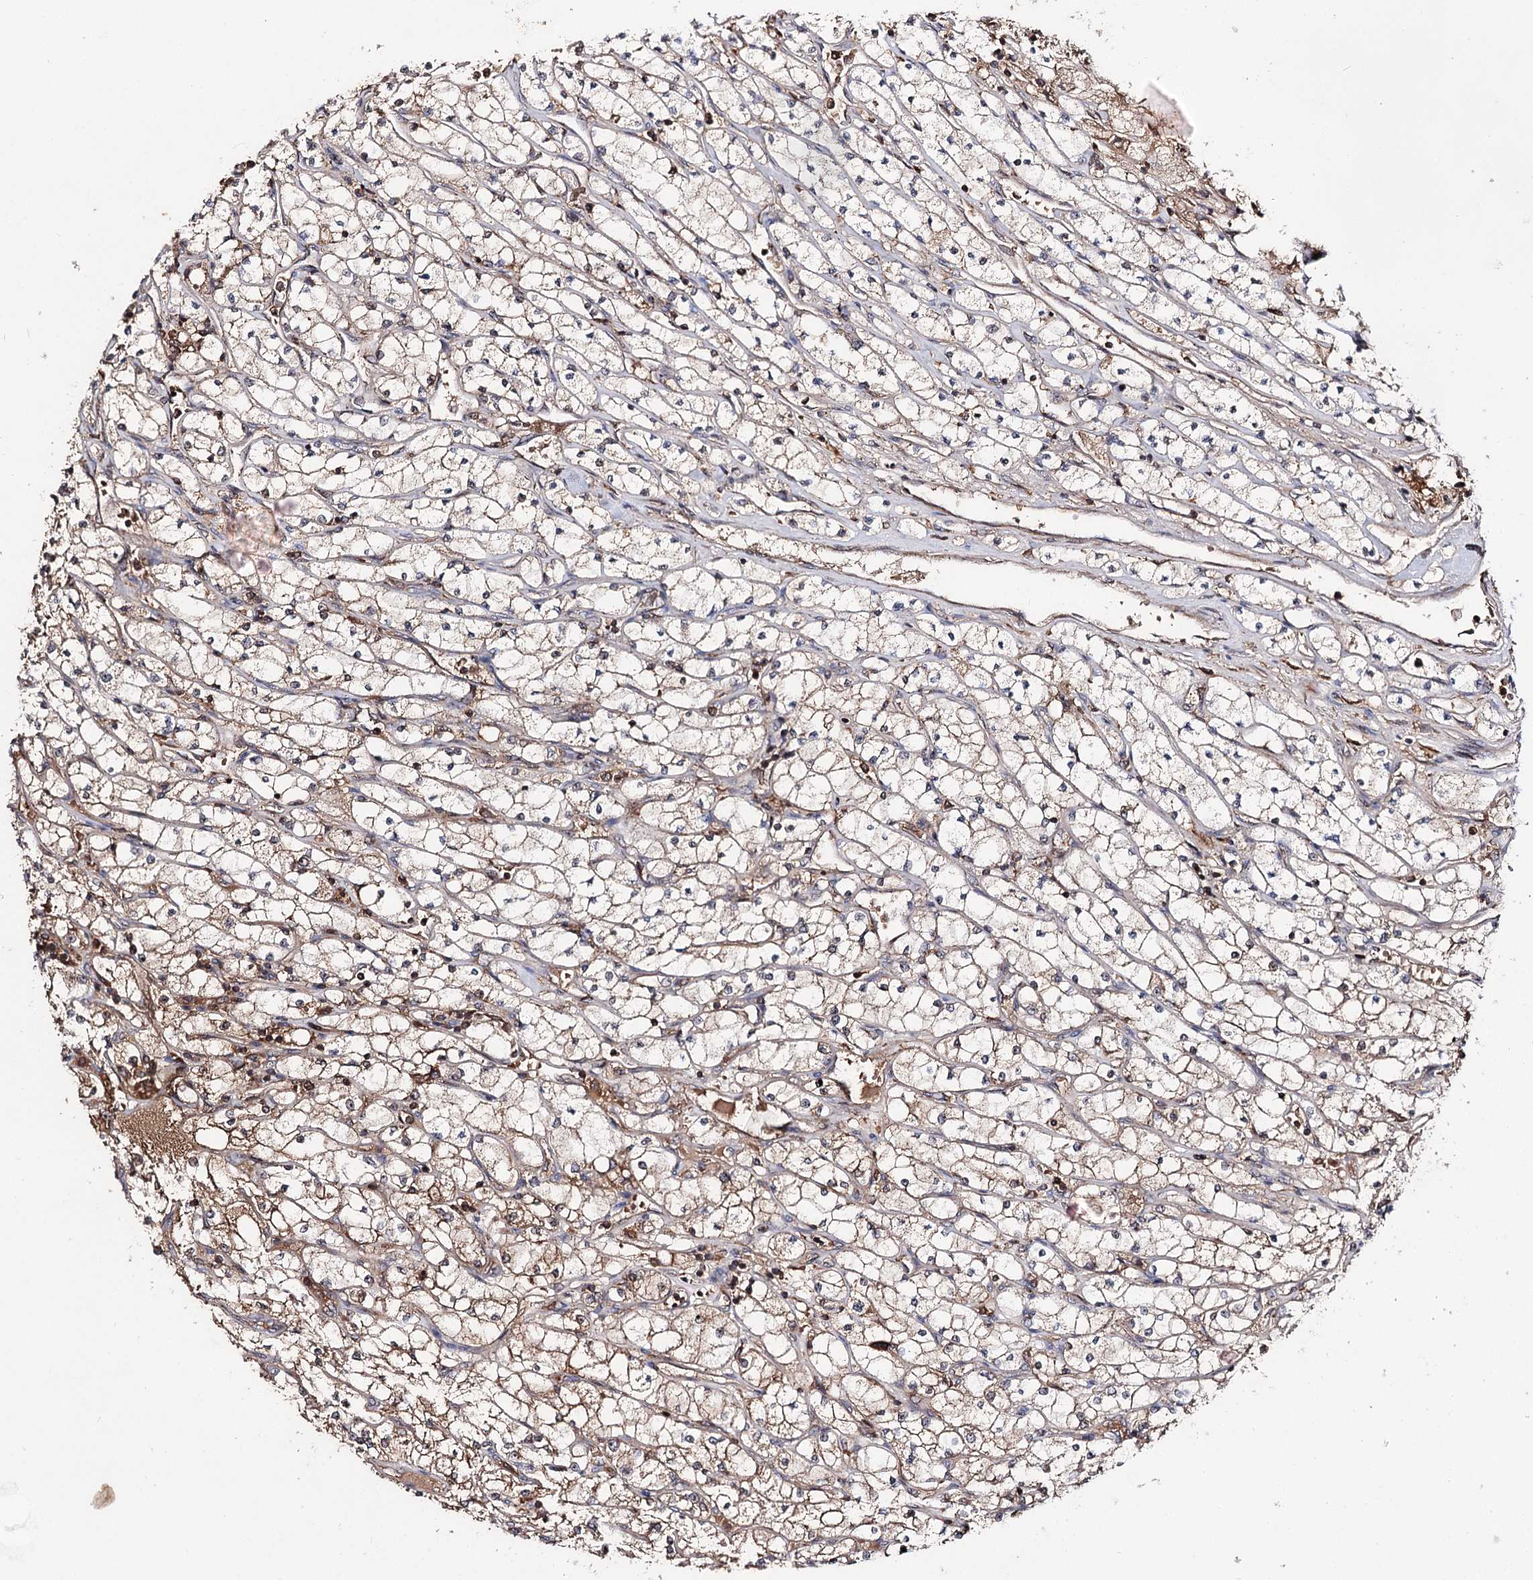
{"staining": {"intensity": "weak", "quantity": ">75%", "location": "cytoplasmic/membranous"}, "tissue": "renal cancer", "cell_type": "Tumor cells", "image_type": "cancer", "snomed": [{"axis": "morphology", "description": "Adenocarcinoma, NOS"}, {"axis": "topography", "description": "Kidney"}], "caption": "A low amount of weak cytoplasmic/membranous expression is seen in about >75% of tumor cells in adenocarcinoma (renal) tissue.", "gene": "FAM53B", "patient": {"sex": "male", "age": 80}}